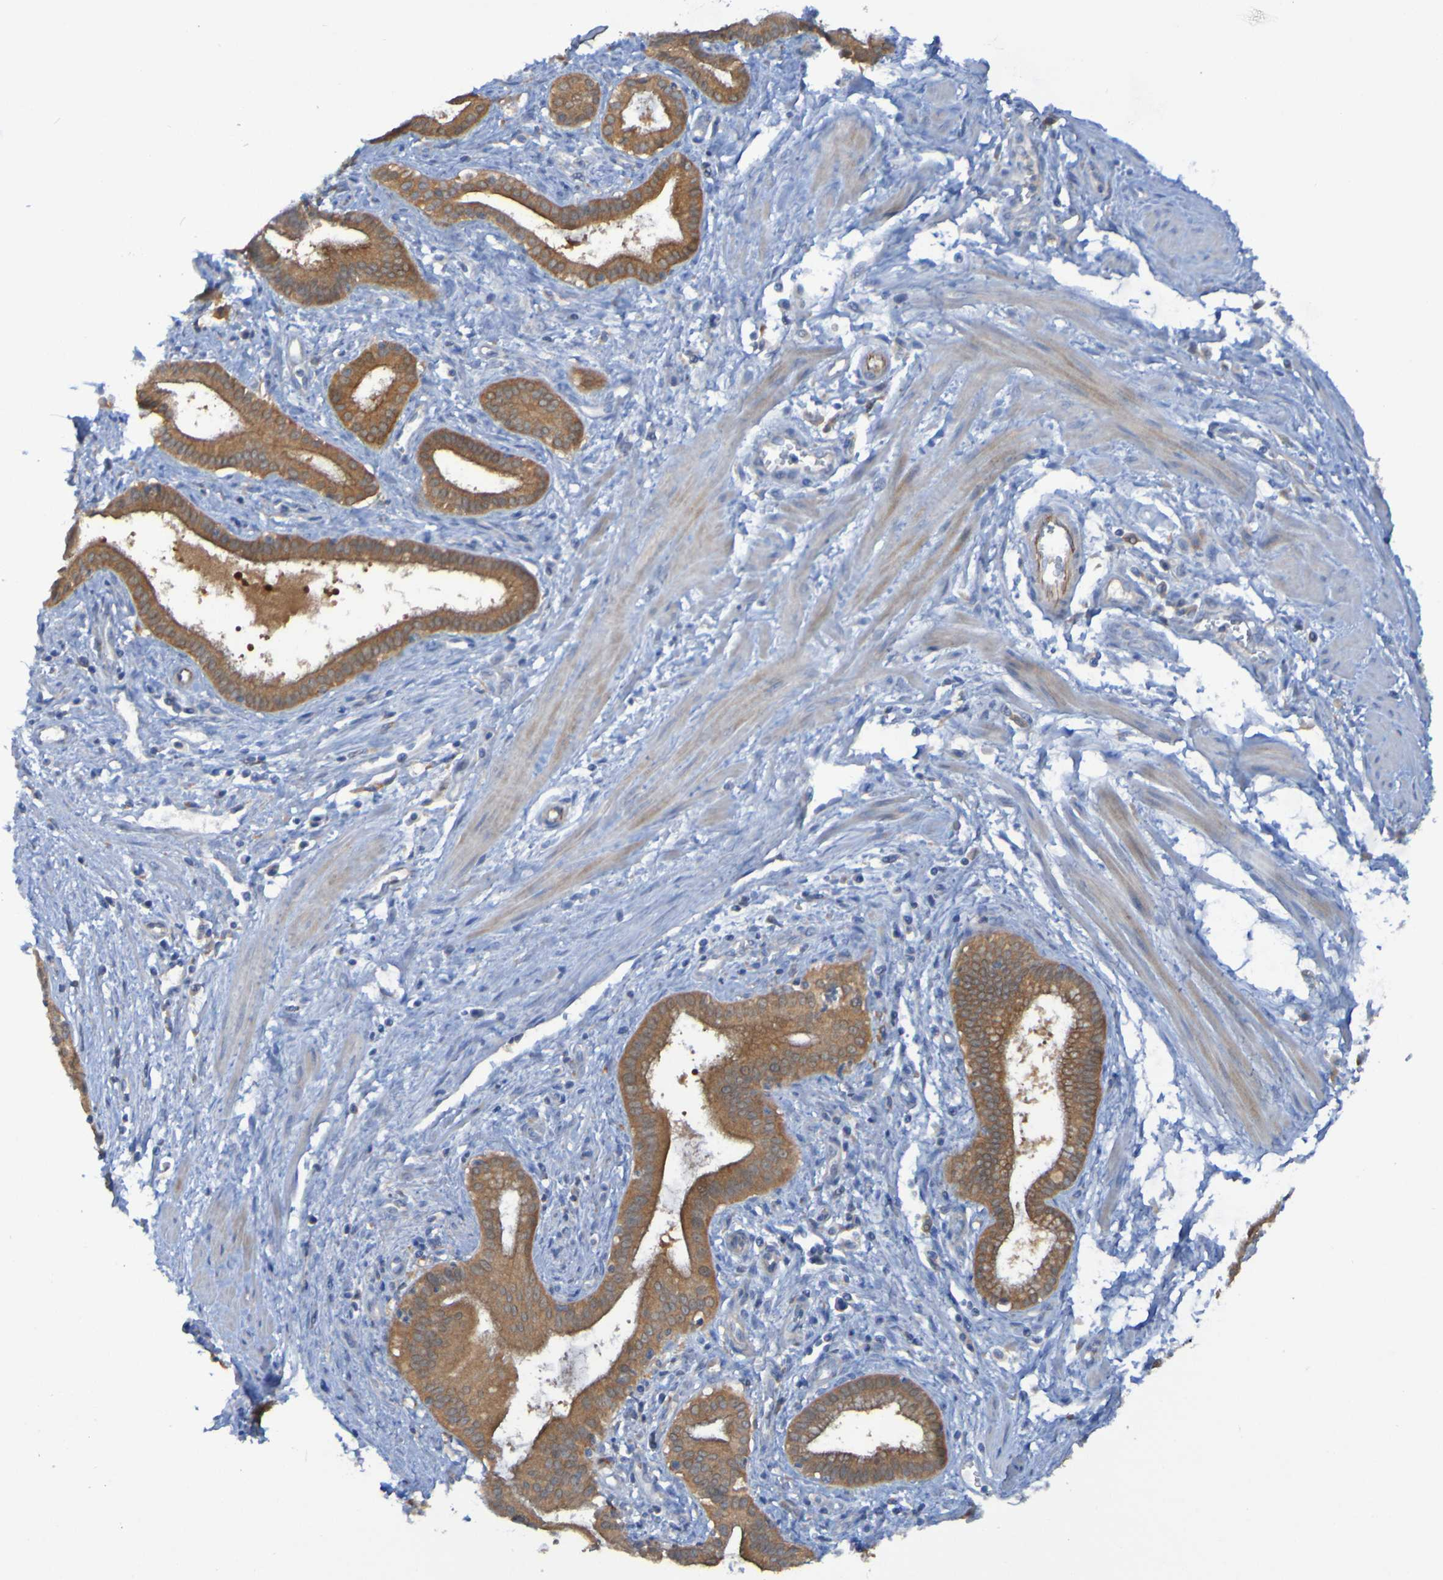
{"staining": {"intensity": "moderate", "quantity": ">75%", "location": "cytoplasmic/membranous"}, "tissue": "pancreatic cancer", "cell_type": "Tumor cells", "image_type": "cancer", "snomed": [{"axis": "morphology", "description": "Normal tissue, NOS"}, {"axis": "topography", "description": "Lymph node"}], "caption": "Pancreatic cancer was stained to show a protein in brown. There is medium levels of moderate cytoplasmic/membranous expression in about >75% of tumor cells.", "gene": "ARHGEF16", "patient": {"sex": "male", "age": 50}}